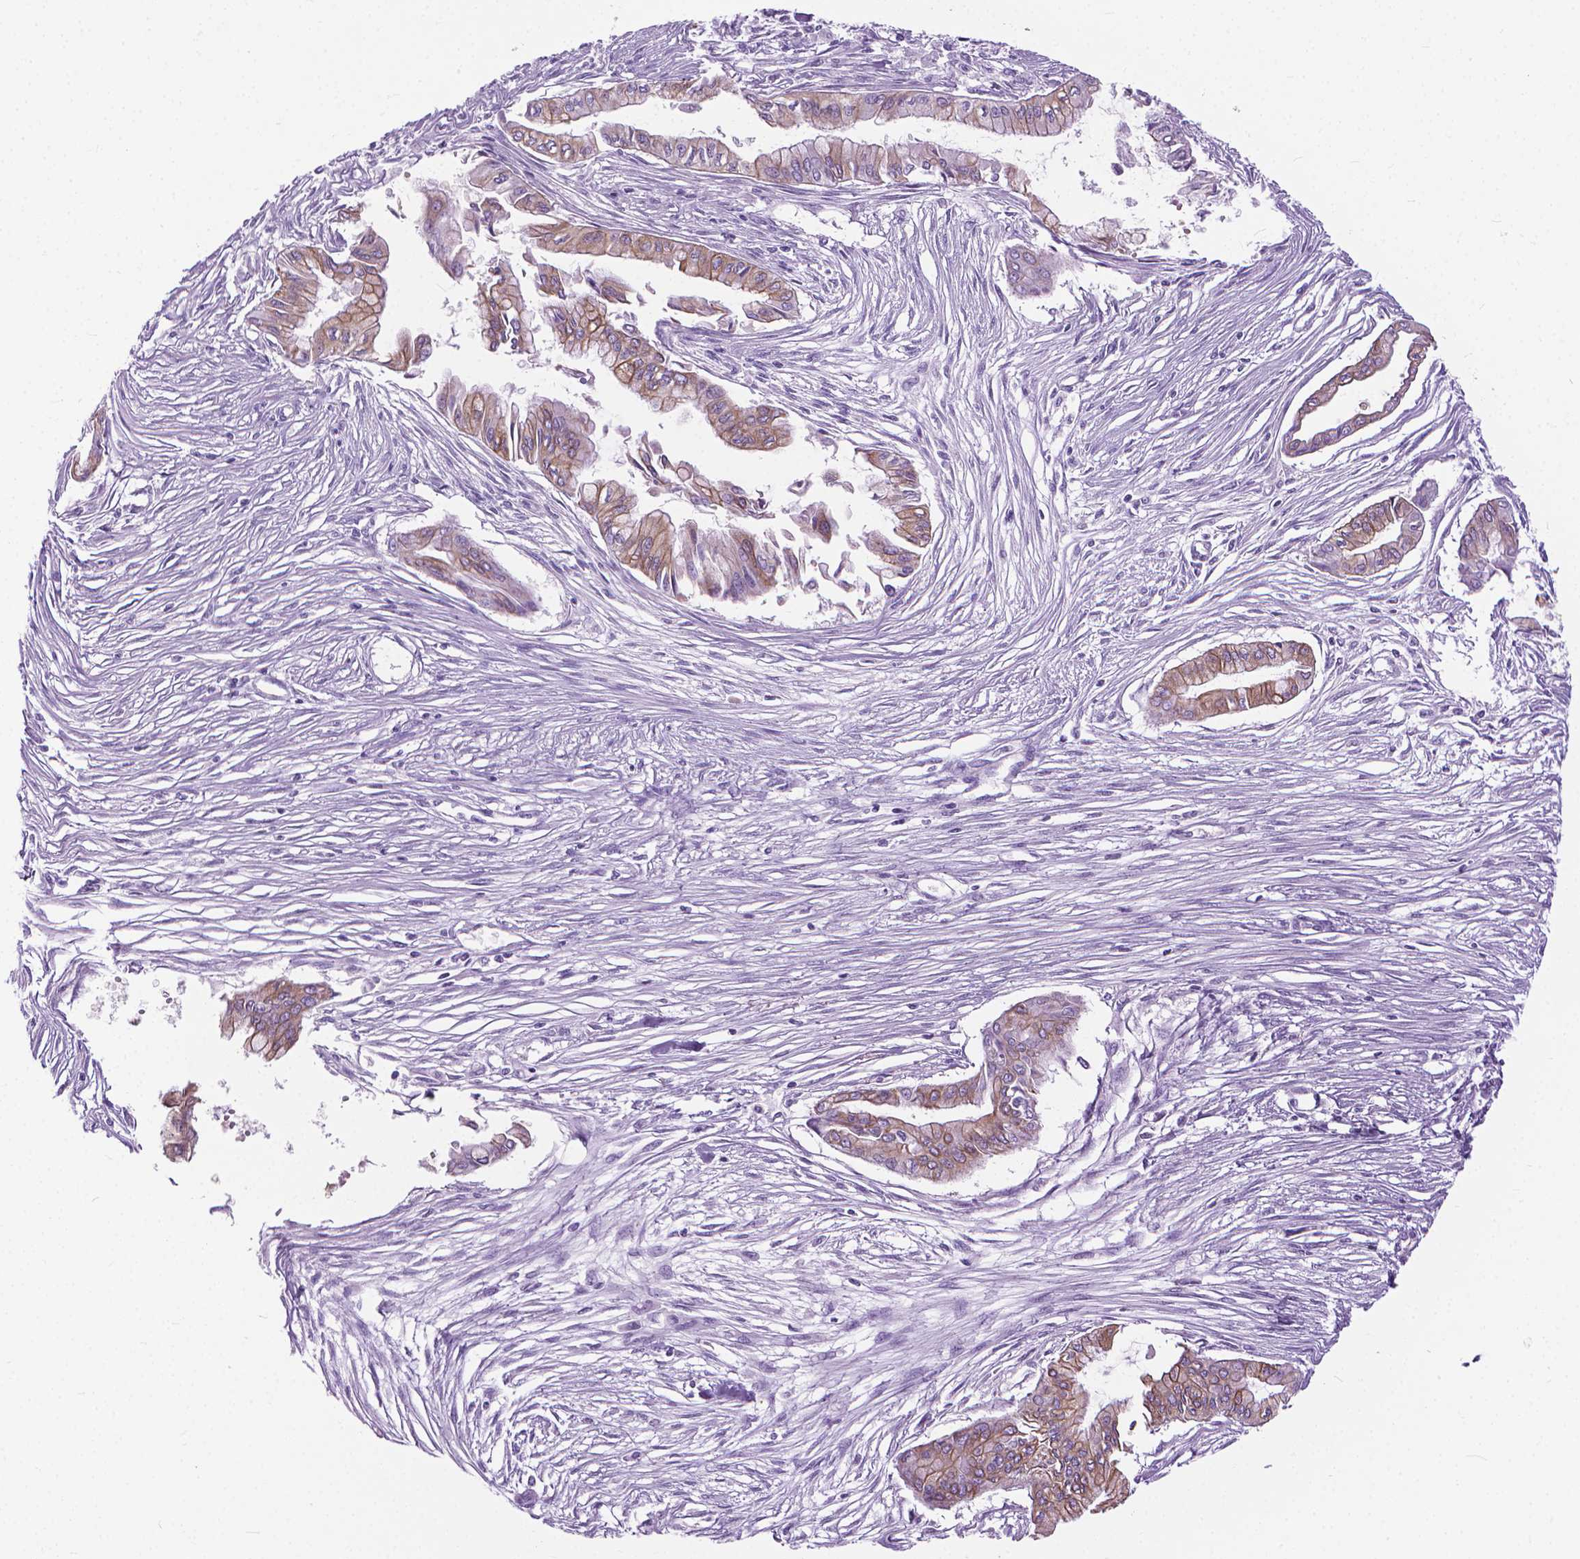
{"staining": {"intensity": "weak", "quantity": "25%-75%", "location": "cytoplasmic/membranous"}, "tissue": "pancreatic cancer", "cell_type": "Tumor cells", "image_type": "cancer", "snomed": [{"axis": "morphology", "description": "Adenocarcinoma, NOS"}, {"axis": "topography", "description": "Pancreas"}], "caption": "Human pancreatic cancer stained with a protein marker shows weak staining in tumor cells.", "gene": "HTR2B", "patient": {"sex": "female", "age": 68}}